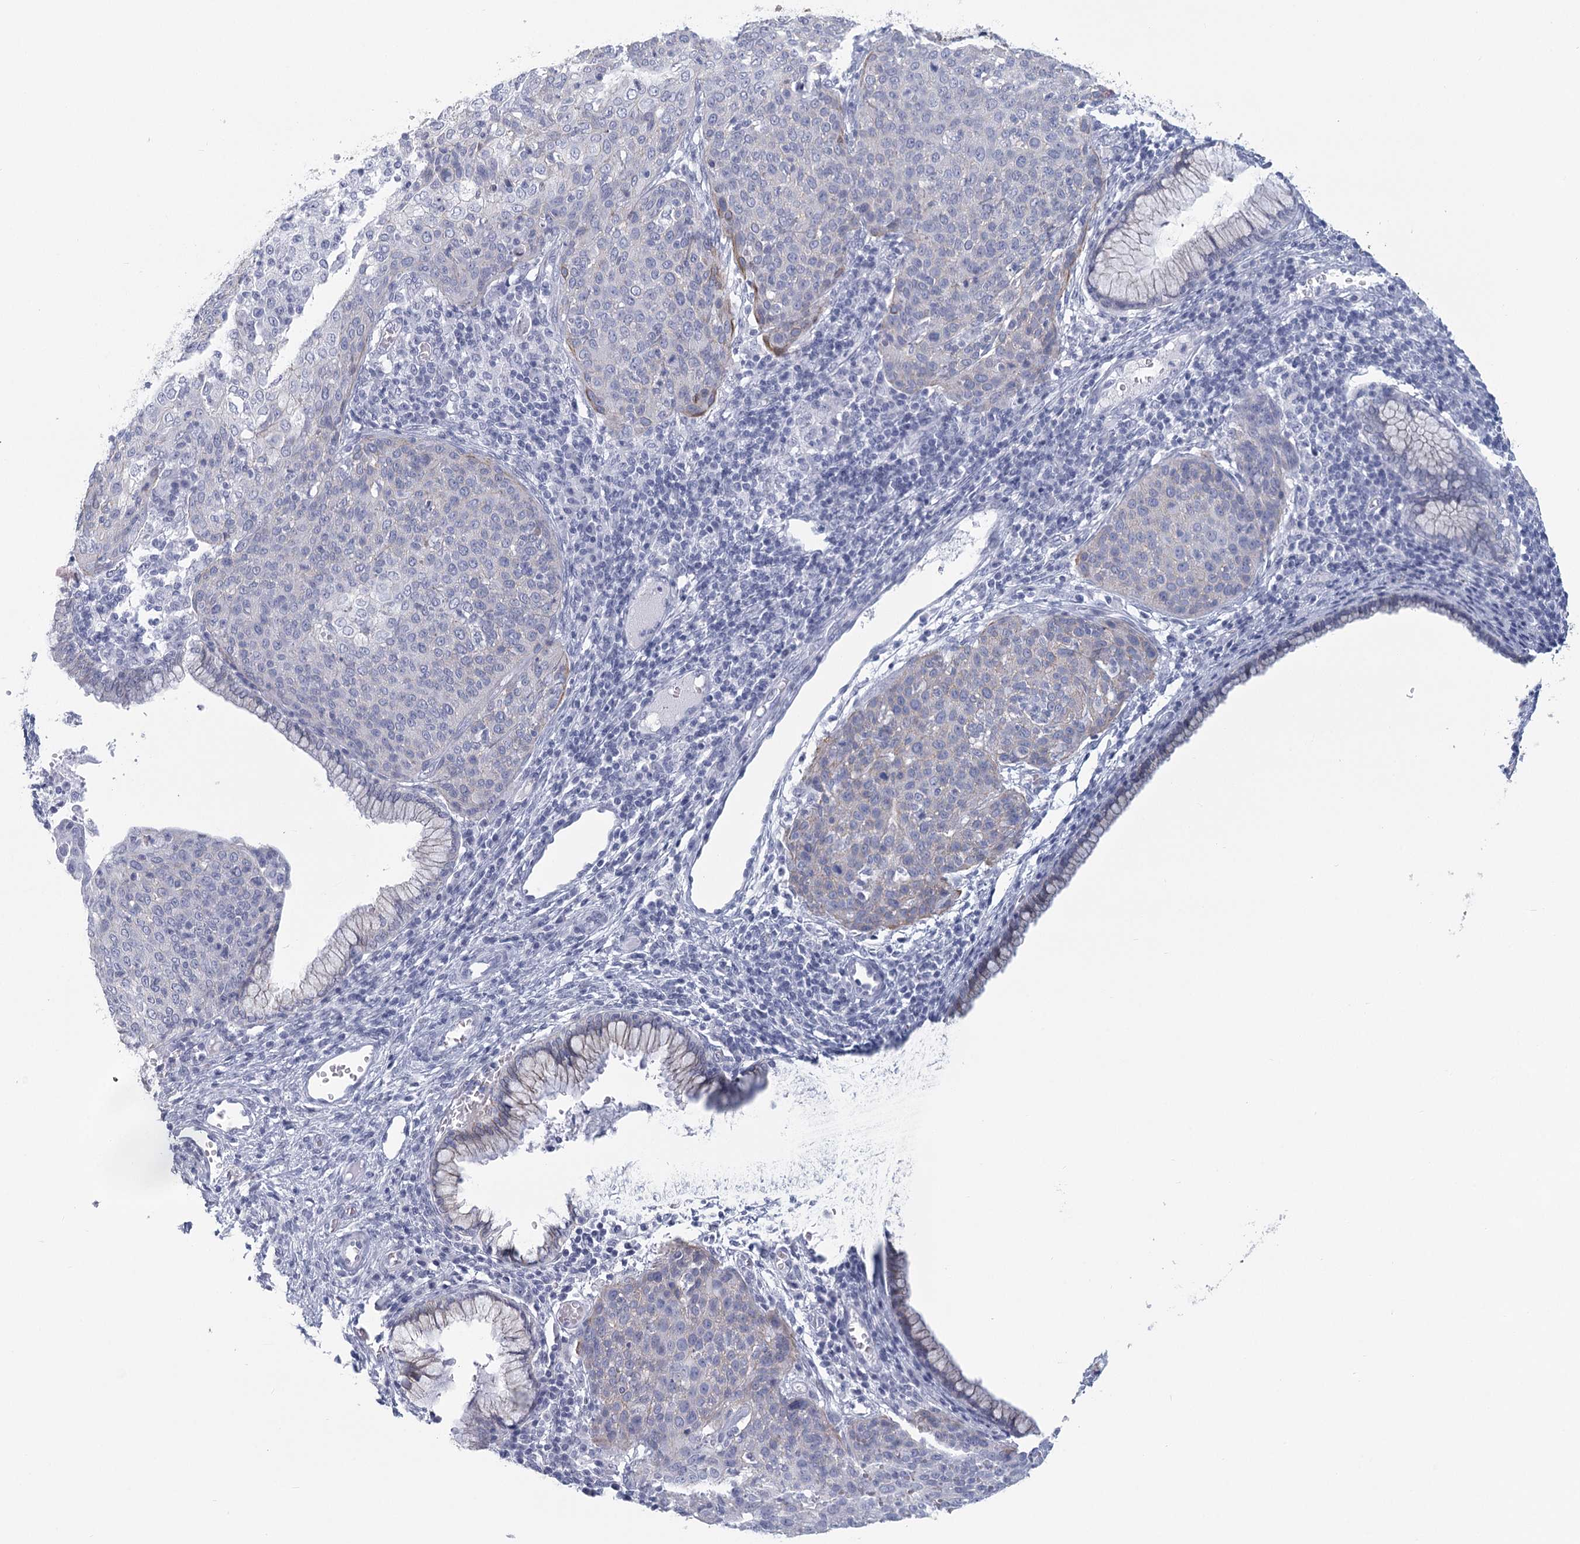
{"staining": {"intensity": "negative", "quantity": "none", "location": "none"}, "tissue": "cervical cancer", "cell_type": "Tumor cells", "image_type": "cancer", "snomed": [{"axis": "morphology", "description": "Squamous cell carcinoma, NOS"}, {"axis": "topography", "description": "Cervix"}], "caption": "The histopathology image reveals no significant positivity in tumor cells of cervical cancer.", "gene": "WNT8B", "patient": {"sex": "female", "age": 38}}